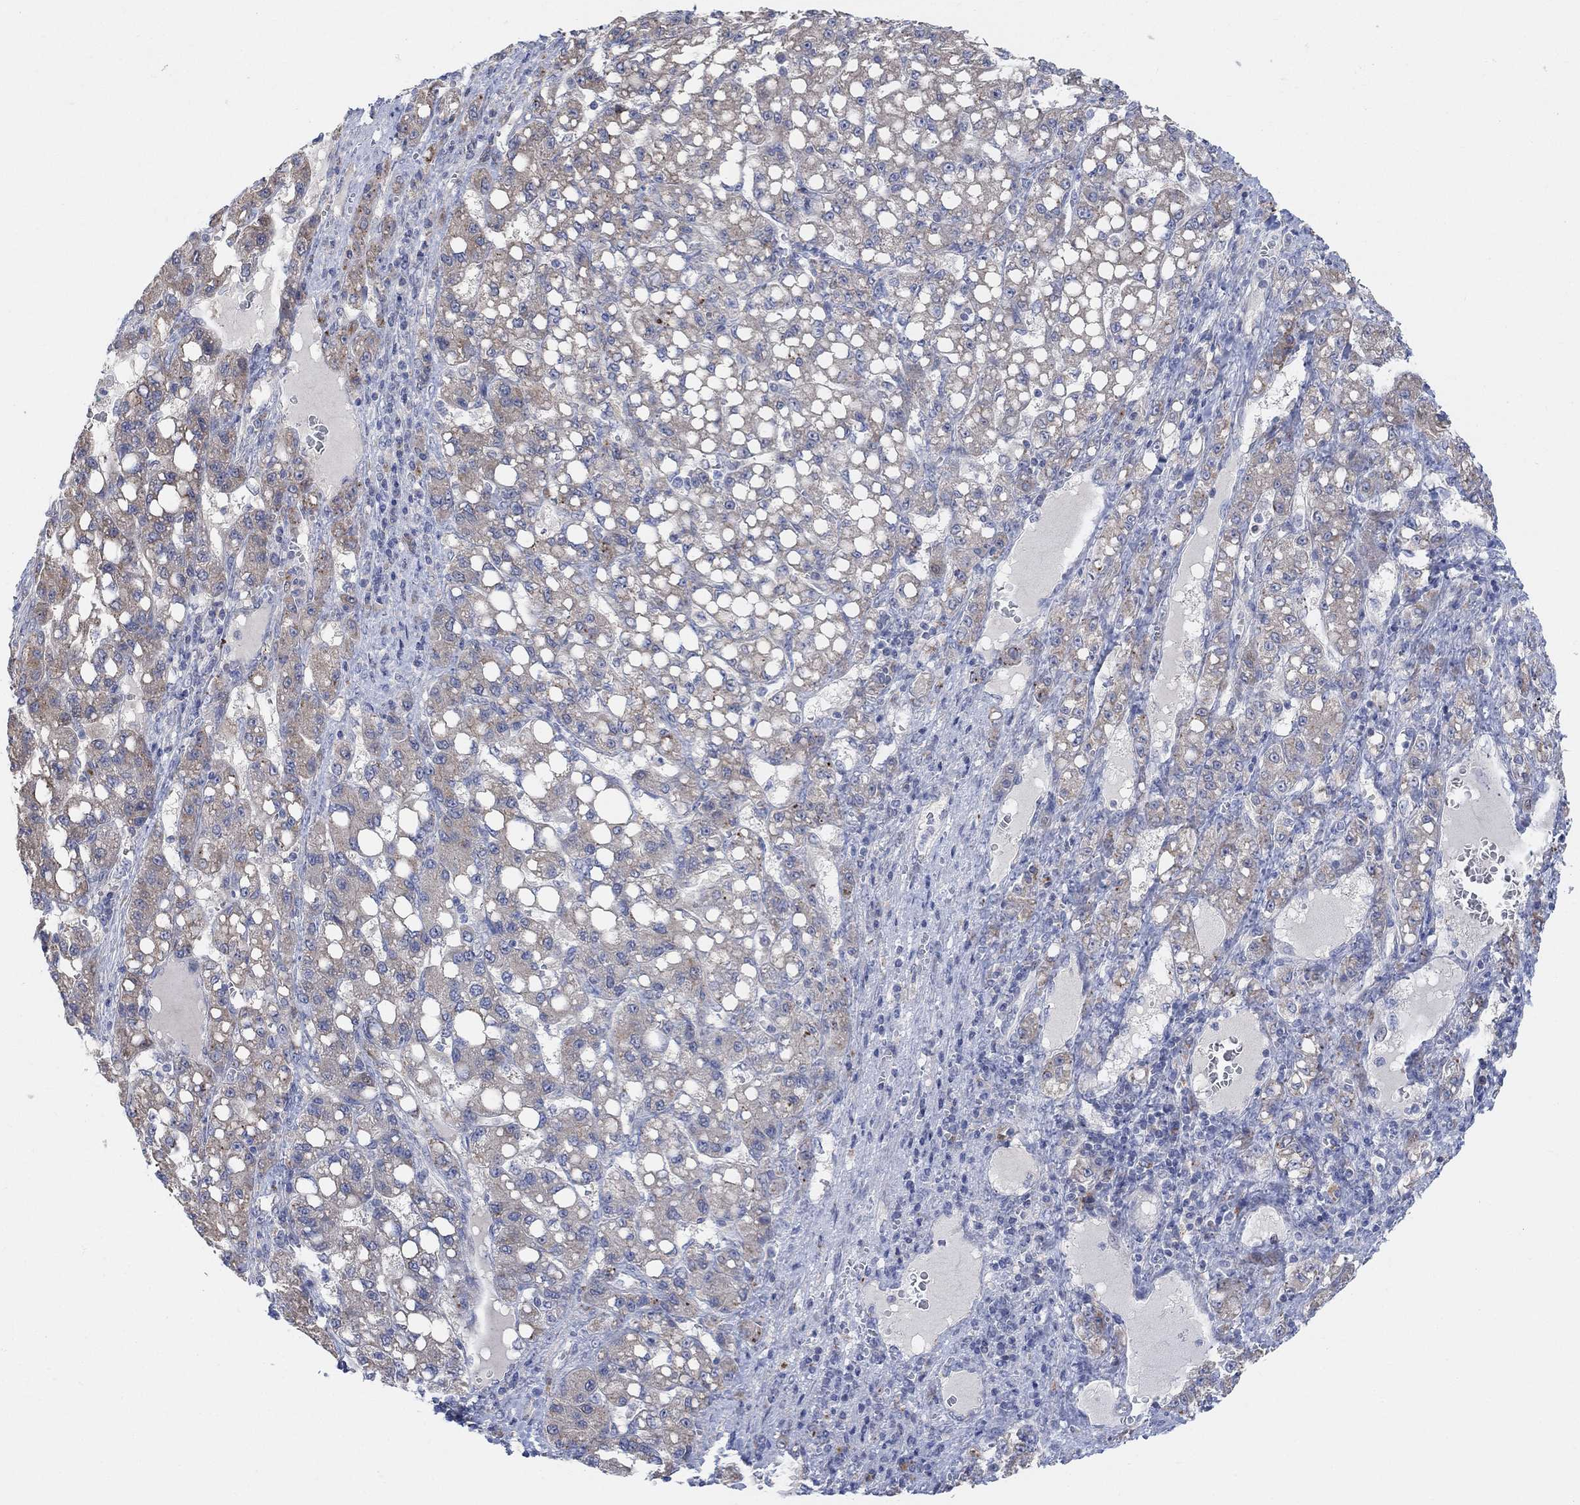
{"staining": {"intensity": "moderate", "quantity": "25%-75%", "location": "cytoplasmic/membranous"}, "tissue": "liver cancer", "cell_type": "Tumor cells", "image_type": "cancer", "snomed": [{"axis": "morphology", "description": "Carcinoma, Hepatocellular, NOS"}, {"axis": "topography", "description": "Liver"}], "caption": "This micrograph demonstrates liver cancer stained with immunohistochemistry (IHC) to label a protein in brown. The cytoplasmic/membranous of tumor cells show moderate positivity for the protein. Nuclei are counter-stained blue.", "gene": "CNTF", "patient": {"sex": "female", "age": 65}}